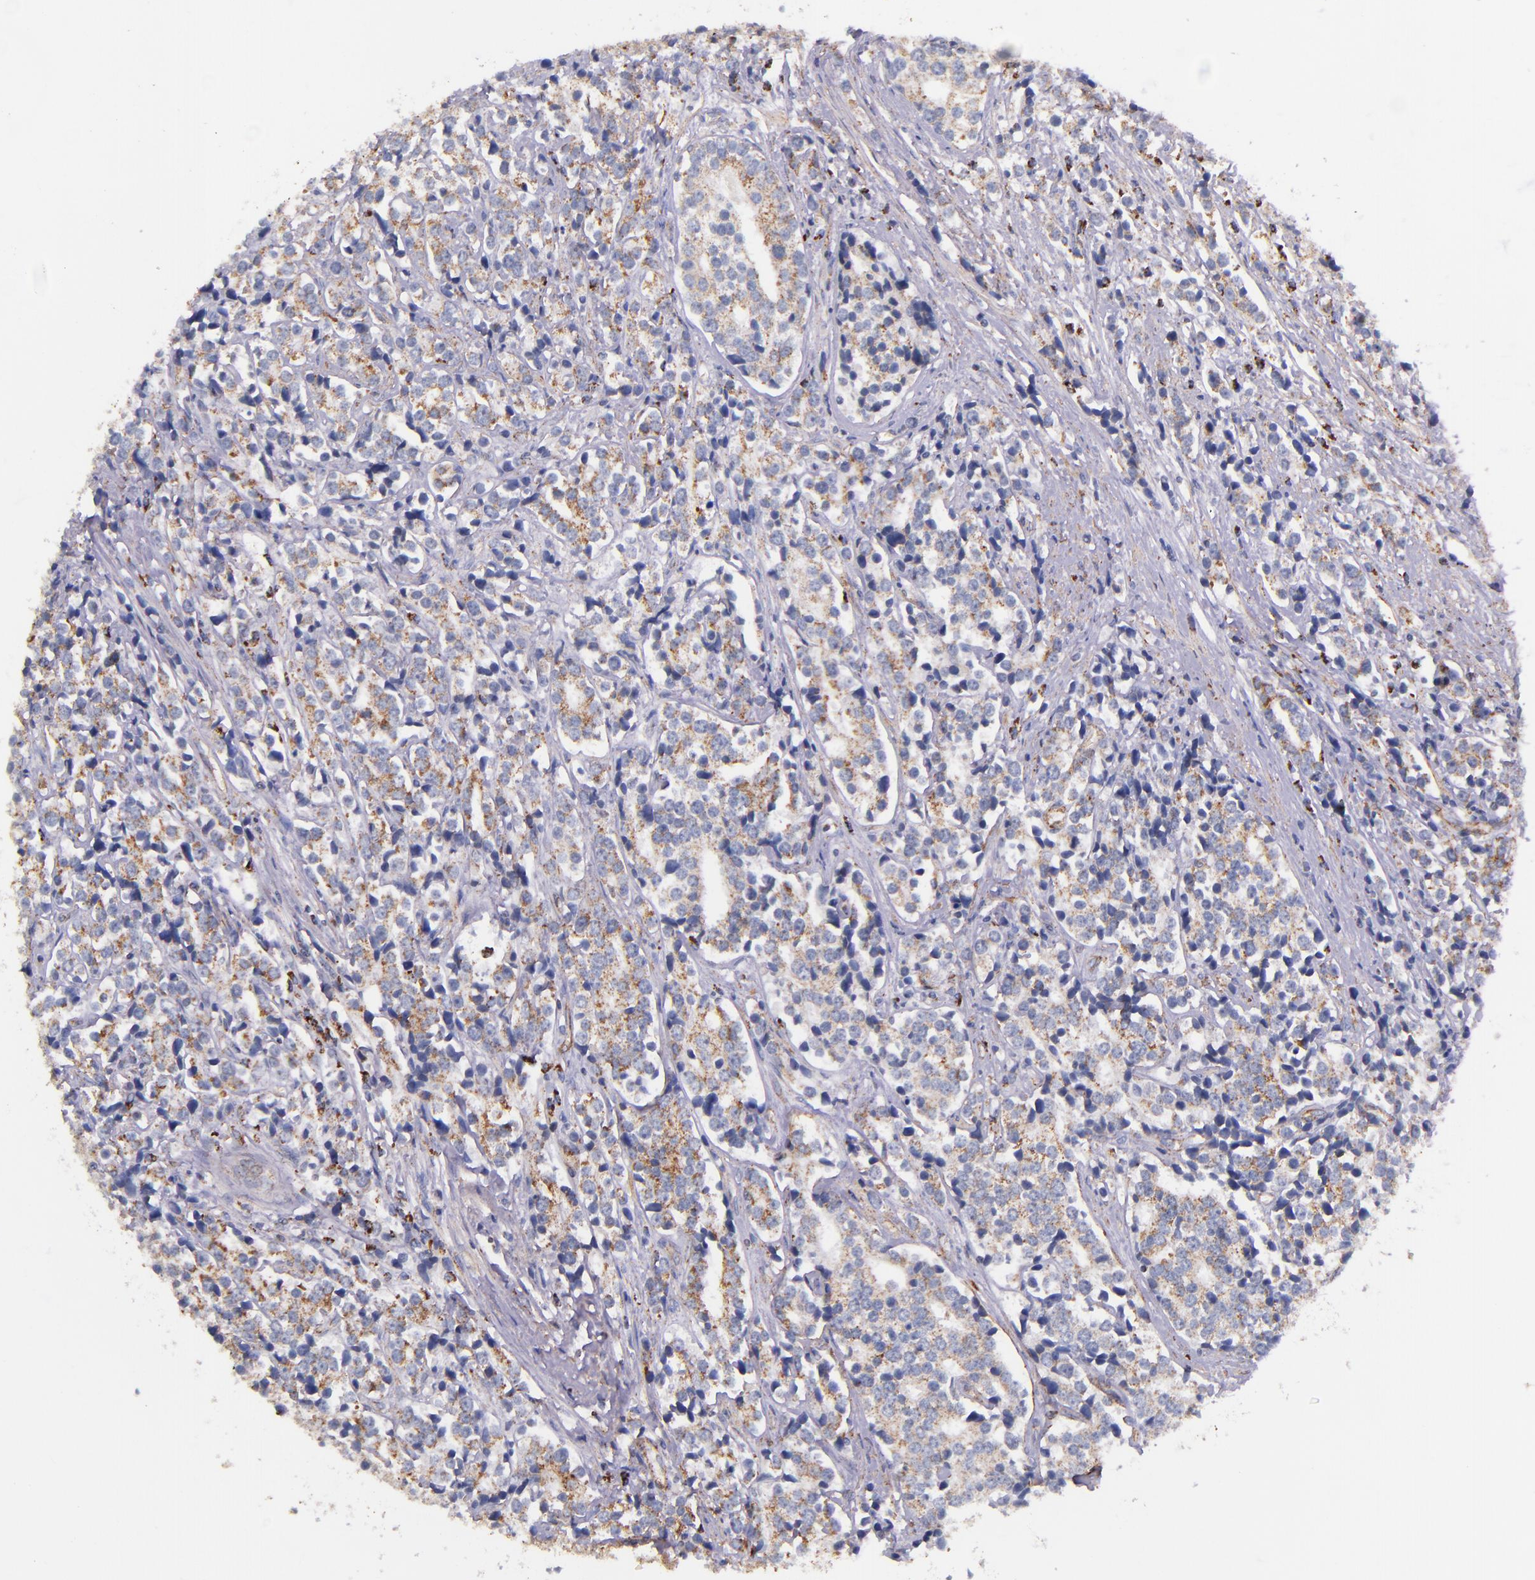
{"staining": {"intensity": "weak", "quantity": "25%-75%", "location": "cytoplasmic/membranous"}, "tissue": "prostate cancer", "cell_type": "Tumor cells", "image_type": "cancer", "snomed": [{"axis": "morphology", "description": "Adenocarcinoma, High grade"}, {"axis": "topography", "description": "Prostate"}], "caption": "Prostate high-grade adenocarcinoma was stained to show a protein in brown. There is low levels of weak cytoplasmic/membranous positivity in about 25%-75% of tumor cells. (Brightfield microscopy of DAB IHC at high magnification).", "gene": "IDH3G", "patient": {"sex": "male", "age": 71}}